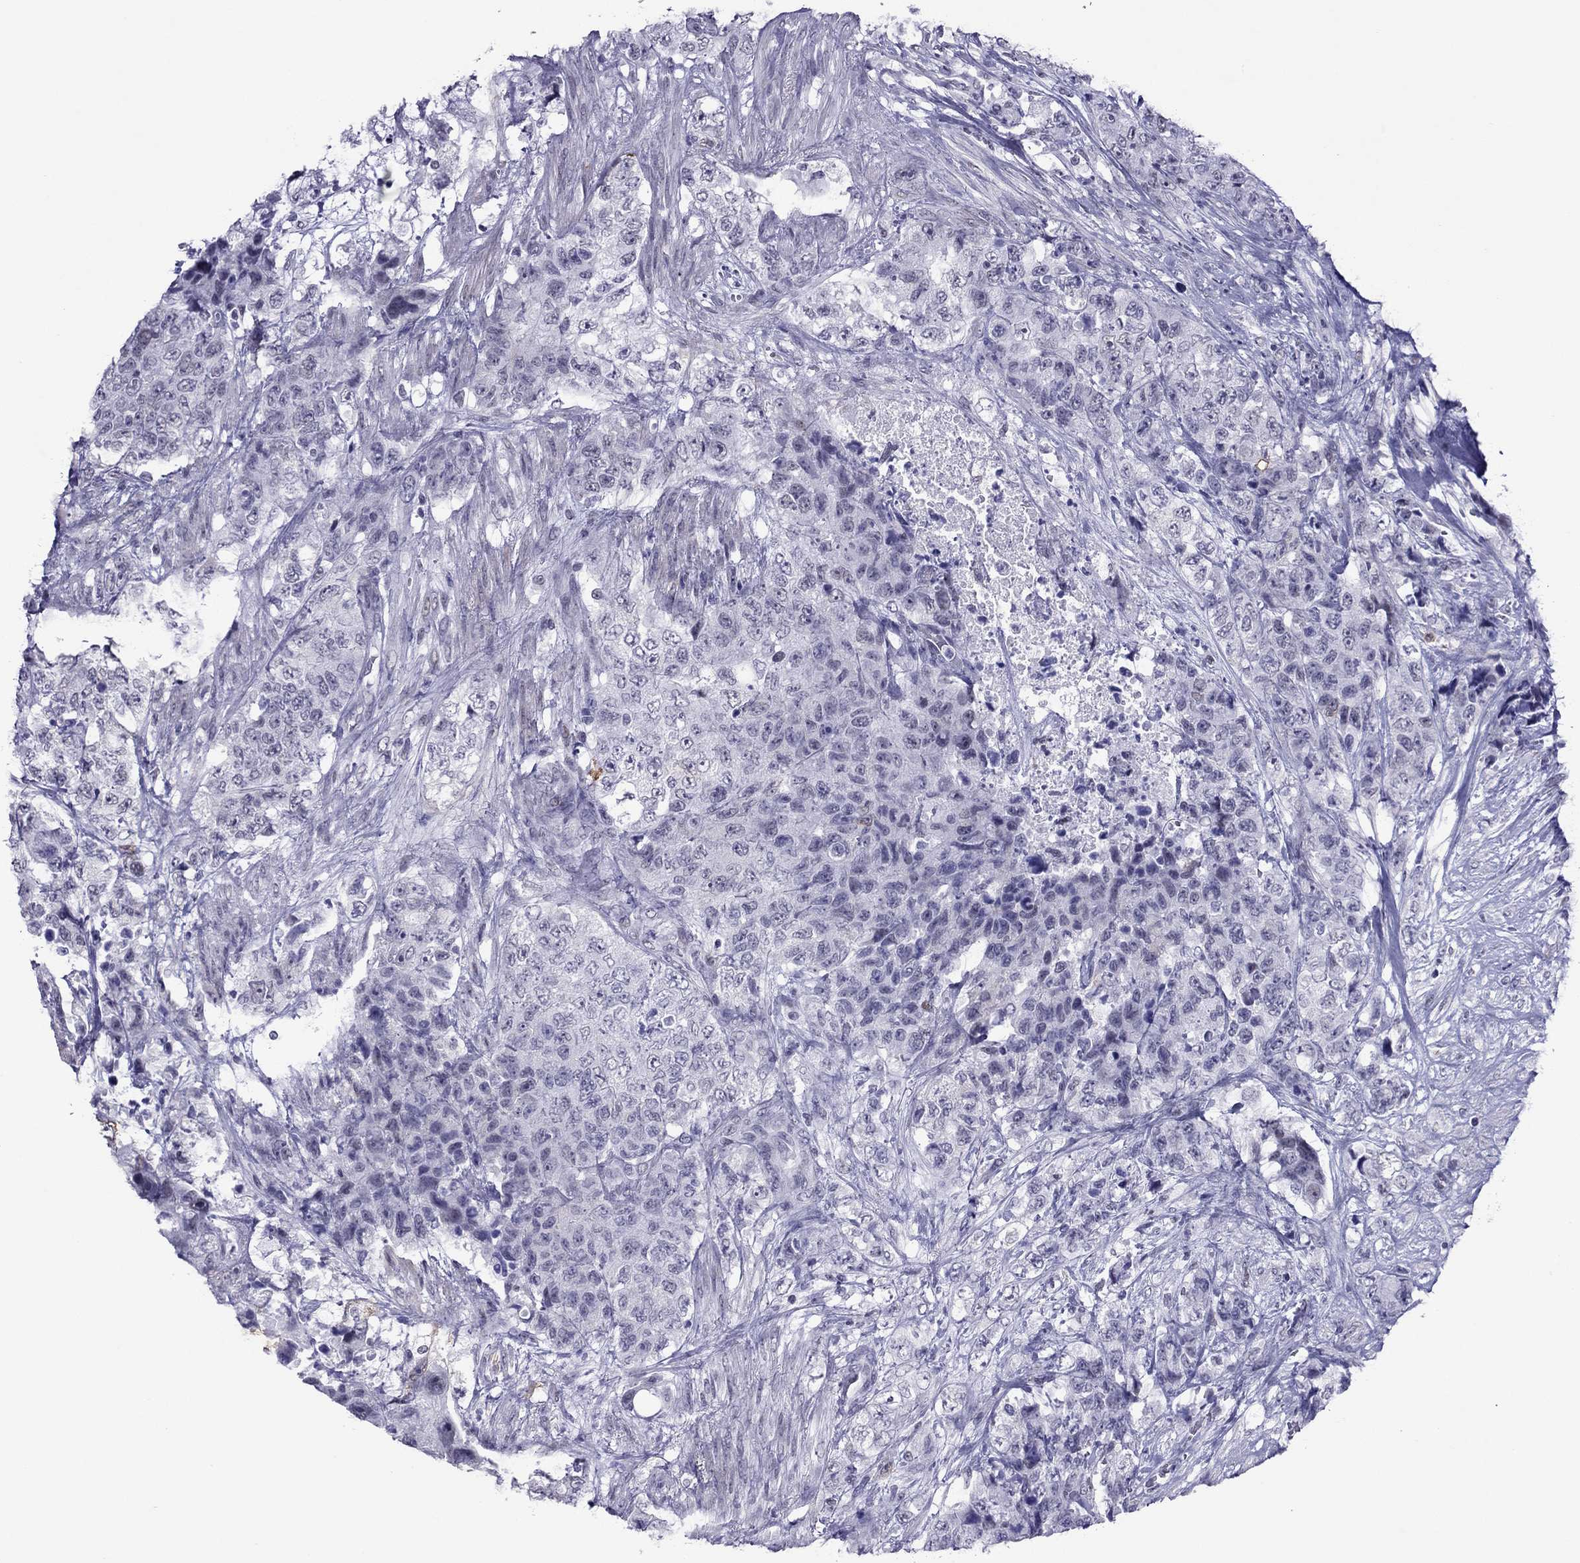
{"staining": {"intensity": "negative", "quantity": "none", "location": "none"}, "tissue": "urothelial cancer", "cell_type": "Tumor cells", "image_type": "cancer", "snomed": [{"axis": "morphology", "description": "Urothelial carcinoma, High grade"}, {"axis": "topography", "description": "Urinary bladder"}], "caption": "High magnification brightfield microscopy of high-grade urothelial carcinoma stained with DAB (brown) and counterstained with hematoxylin (blue): tumor cells show no significant expression.", "gene": "ZNF646", "patient": {"sex": "female", "age": 78}}